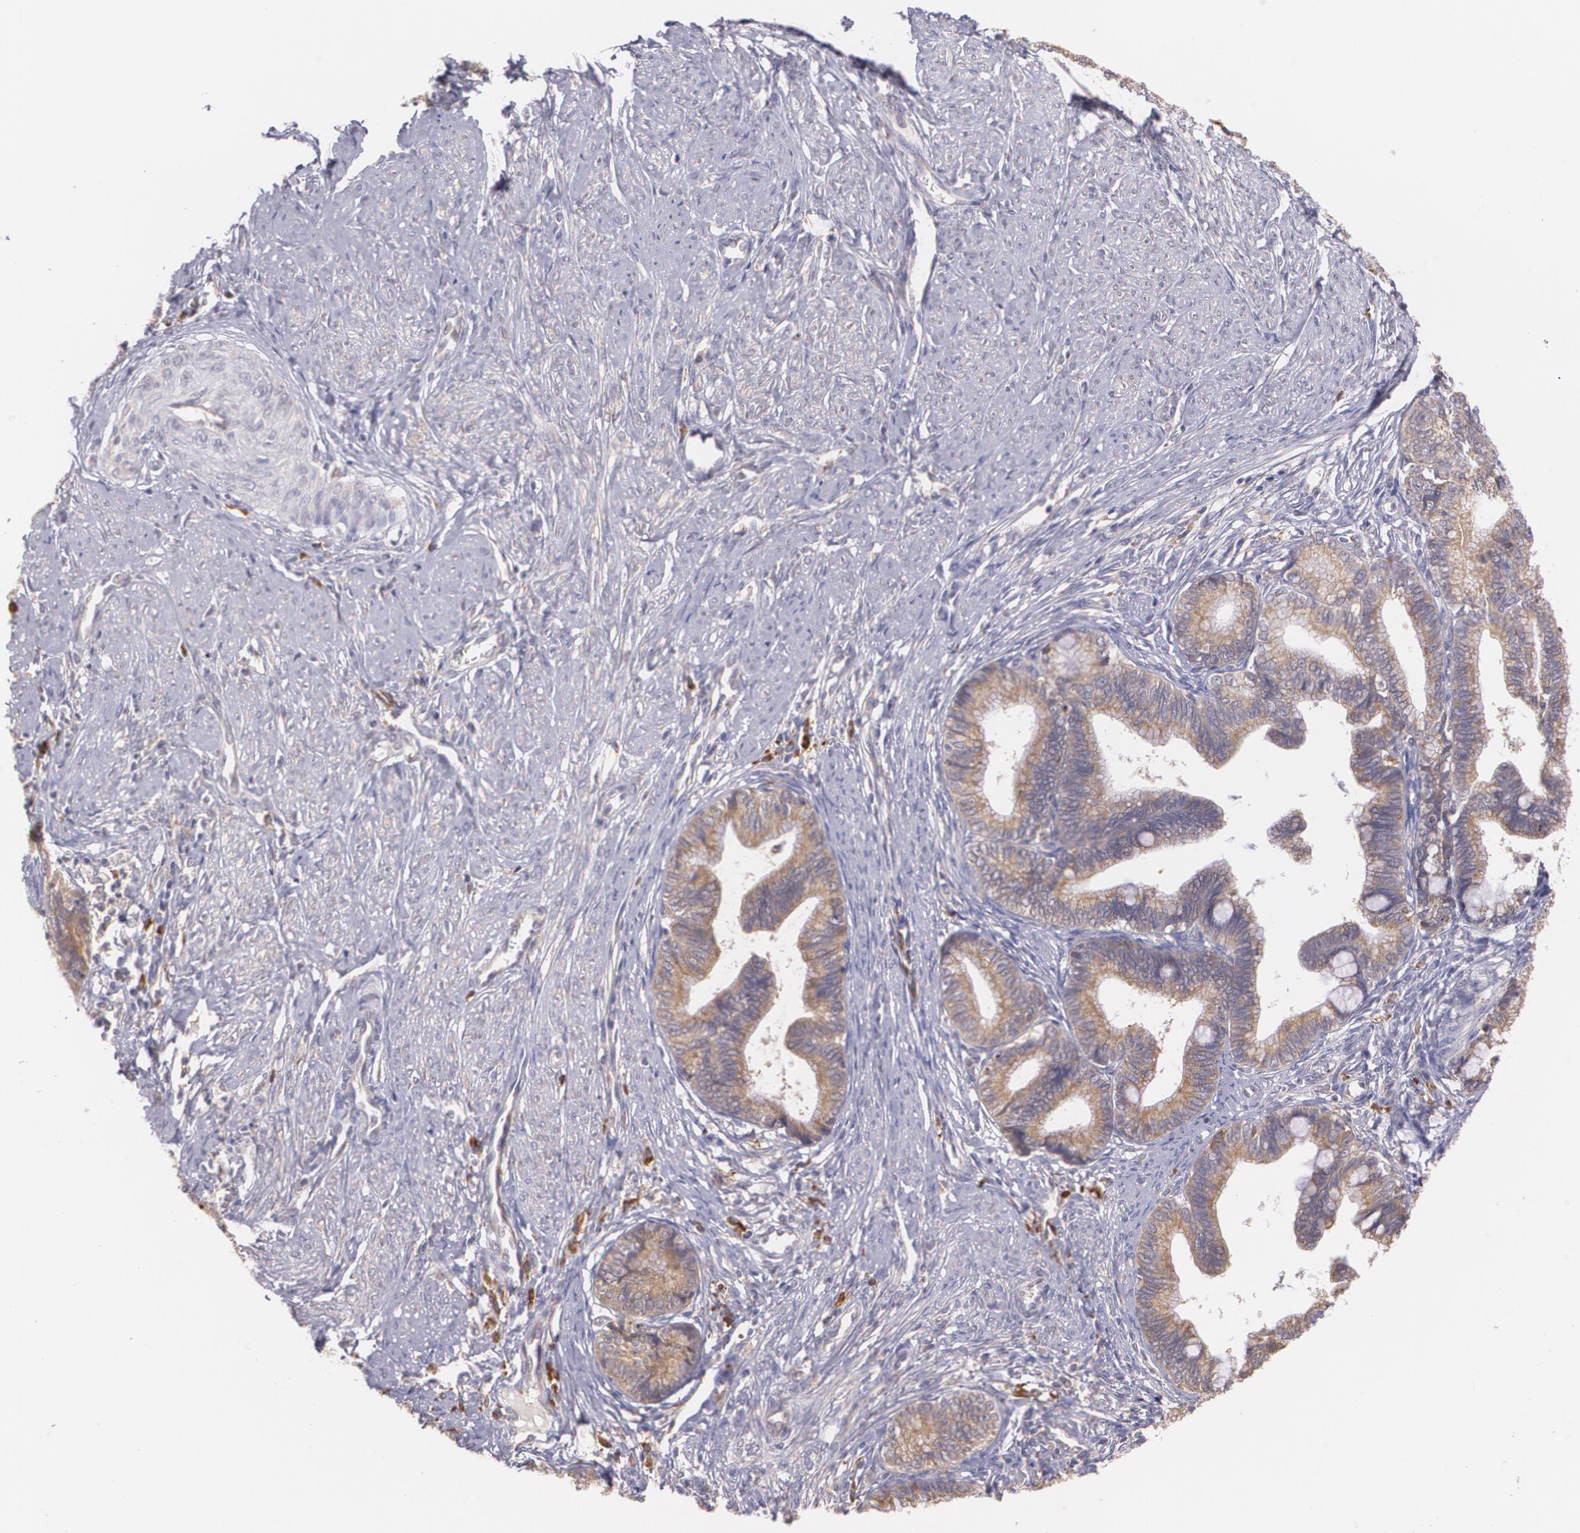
{"staining": {"intensity": "weak", "quantity": ">75%", "location": "cytoplasmic/membranous"}, "tissue": "cervical cancer", "cell_type": "Tumor cells", "image_type": "cancer", "snomed": [{"axis": "morphology", "description": "Adenocarcinoma, NOS"}, {"axis": "topography", "description": "Cervix"}], "caption": "This image exhibits immunohistochemistry (IHC) staining of cervical cancer, with low weak cytoplasmic/membranous expression in approximately >75% of tumor cells.", "gene": "CCL17", "patient": {"sex": "female", "age": 36}}